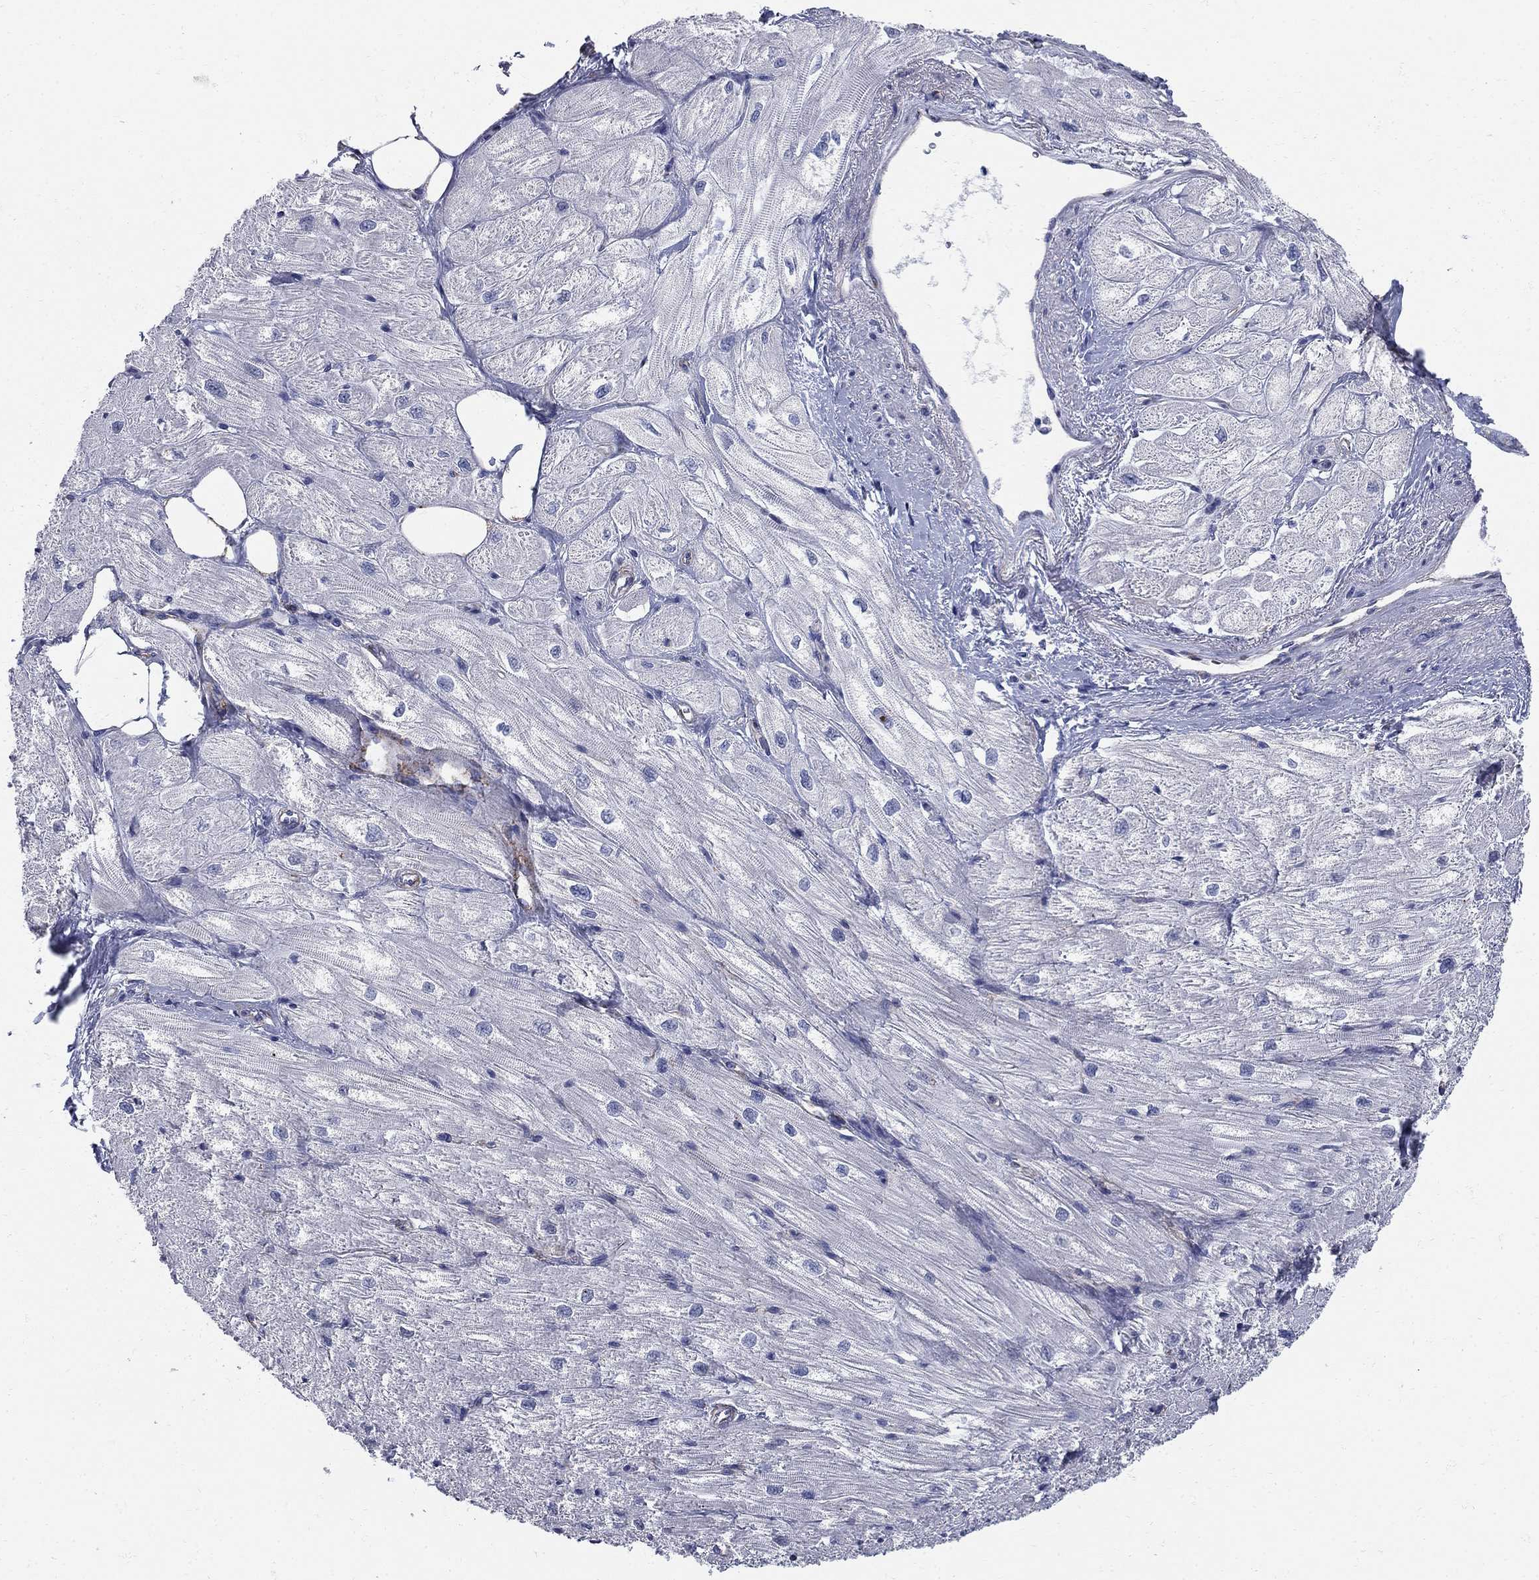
{"staining": {"intensity": "negative", "quantity": "none", "location": "none"}, "tissue": "heart muscle", "cell_type": "Cardiomyocytes", "image_type": "normal", "snomed": [{"axis": "morphology", "description": "Normal tissue, NOS"}, {"axis": "topography", "description": "Heart"}], "caption": "High power microscopy photomicrograph of an IHC image of benign heart muscle, revealing no significant positivity in cardiomyocytes.", "gene": "SEPTIN8", "patient": {"sex": "male", "age": 57}}